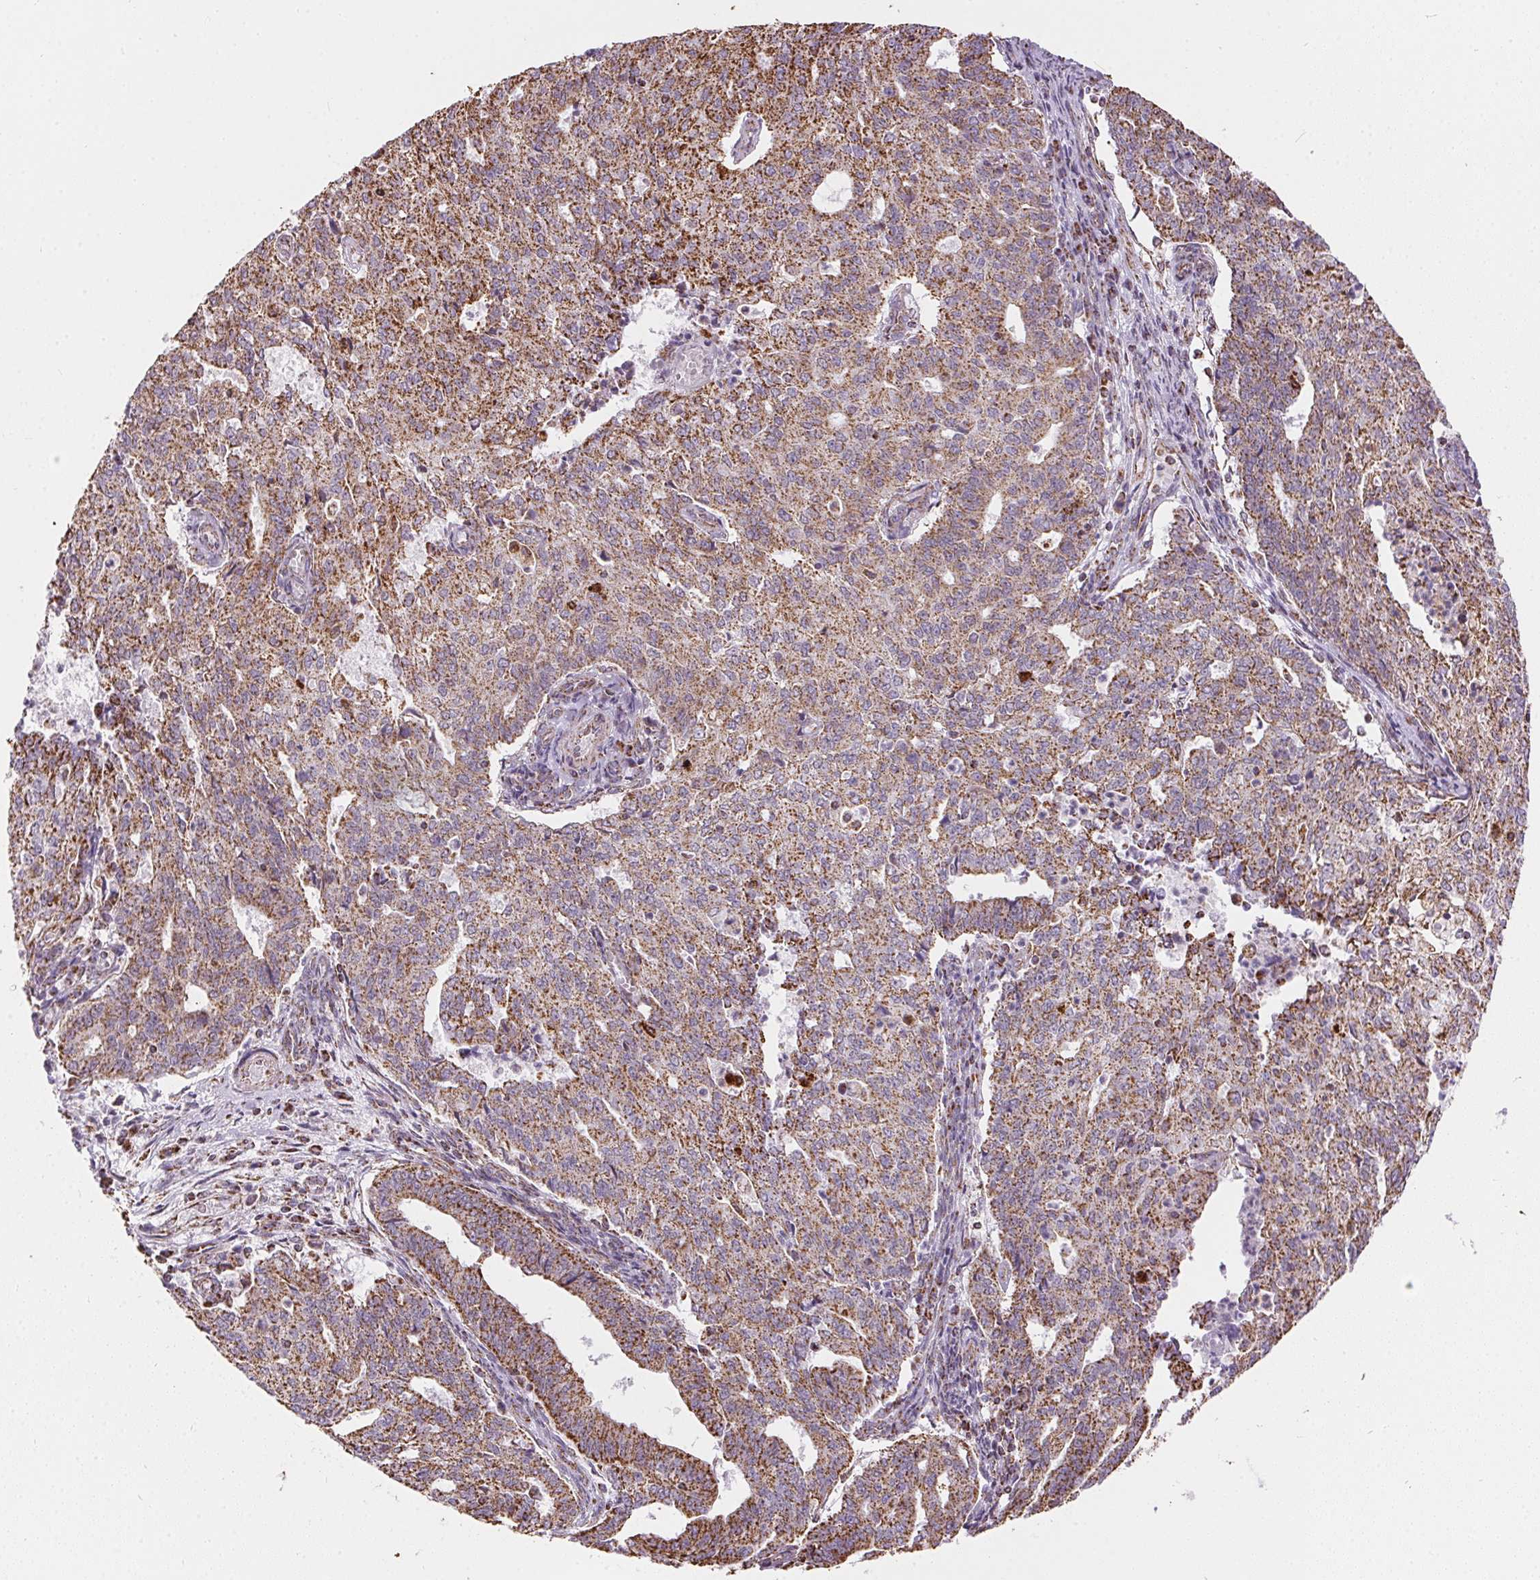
{"staining": {"intensity": "strong", "quantity": ">75%", "location": "cytoplasmic/membranous"}, "tissue": "endometrial cancer", "cell_type": "Tumor cells", "image_type": "cancer", "snomed": [{"axis": "morphology", "description": "Adenocarcinoma, NOS"}, {"axis": "topography", "description": "Endometrium"}], "caption": "Immunohistochemistry (IHC) image of endometrial cancer stained for a protein (brown), which displays high levels of strong cytoplasmic/membranous positivity in about >75% of tumor cells.", "gene": "MAPK11", "patient": {"sex": "female", "age": 82}}